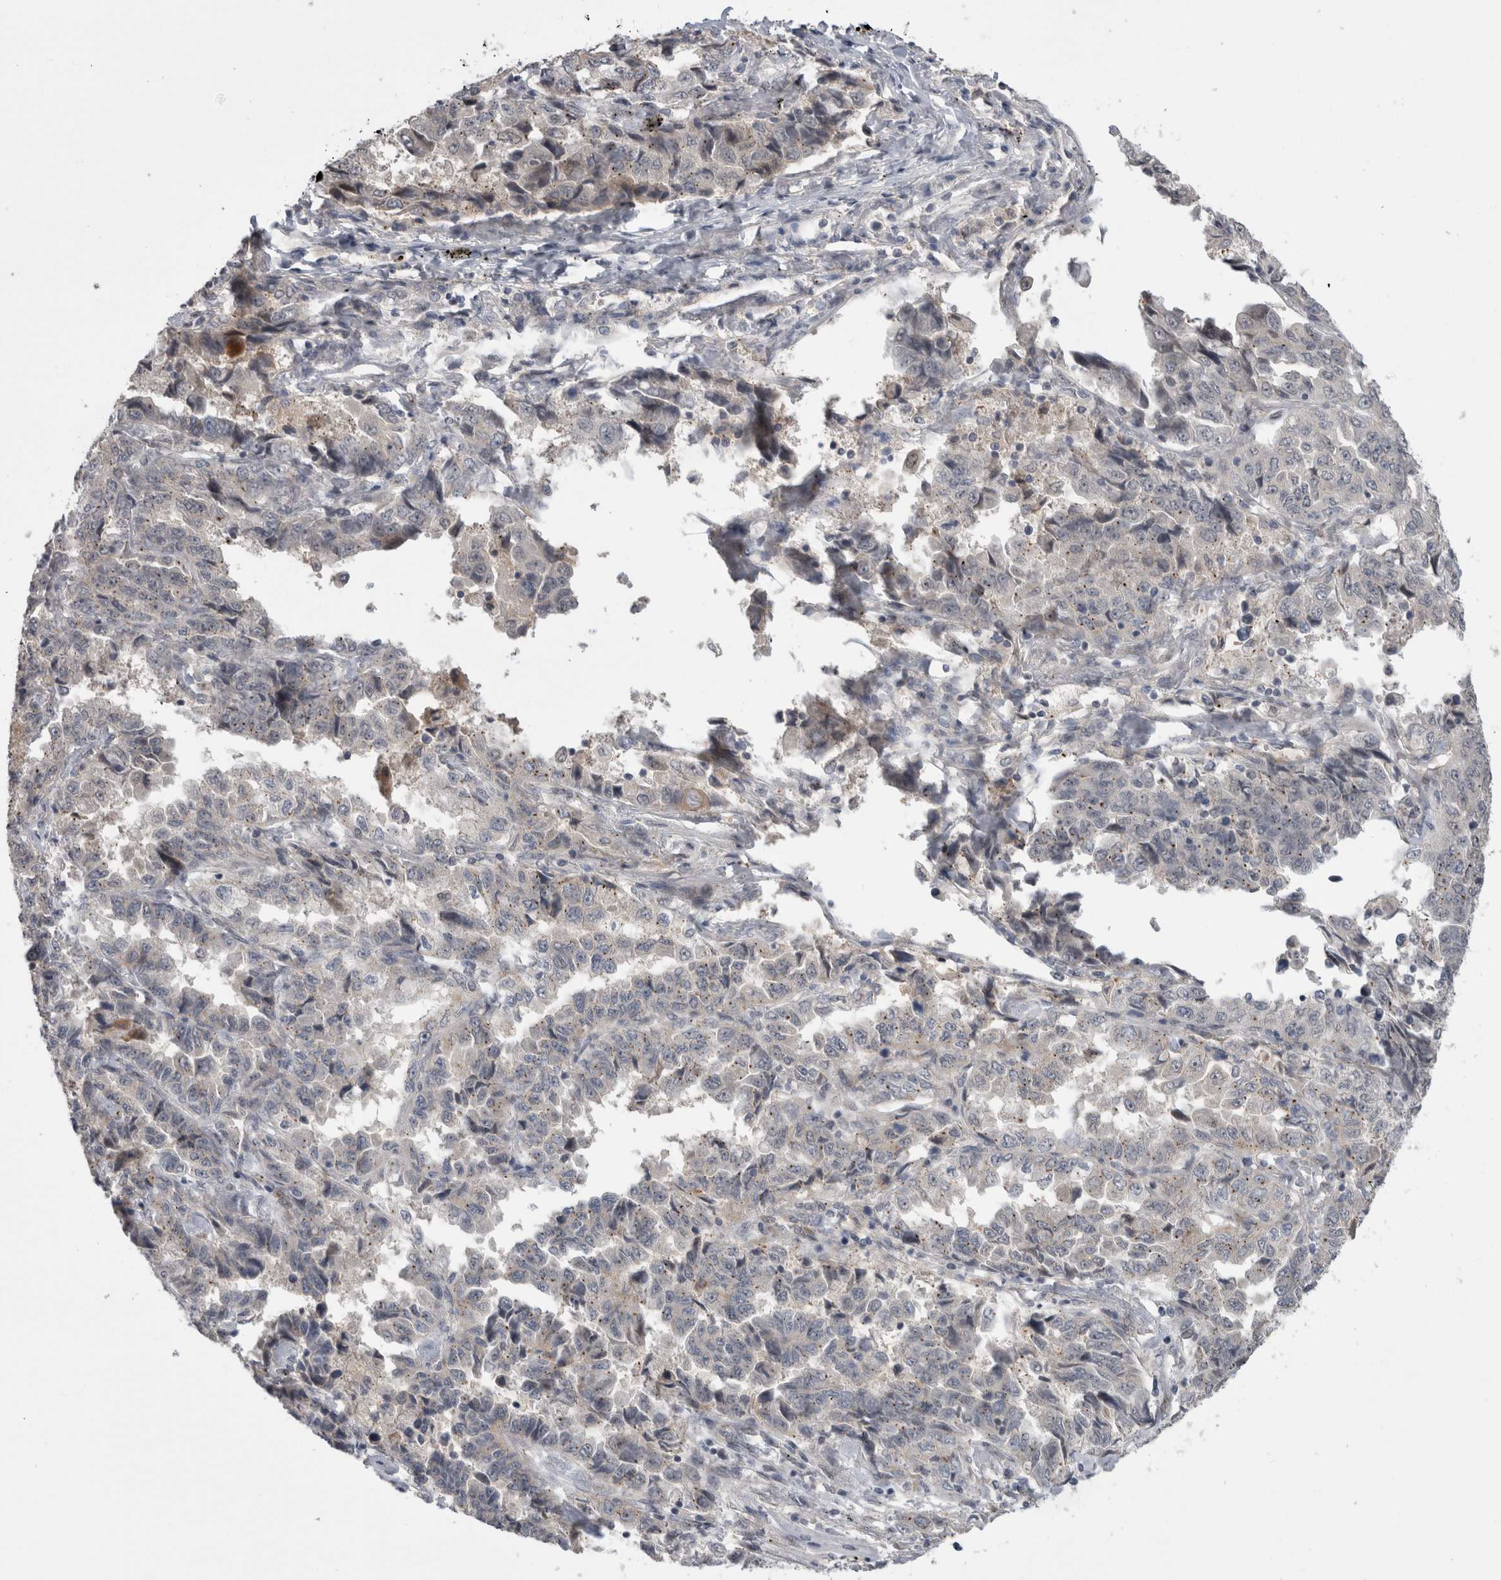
{"staining": {"intensity": "negative", "quantity": "none", "location": "none"}, "tissue": "lung cancer", "cell_type": "Tumor cells", "image_type": "cancer", "snomed": [{"axis": "morphology", "description": "Adenocarcinoma, NOS"}, {"axis": "topography", "description": "Lung"}], "caption": "Tumor cells are negative for protein expression in human adenocarcinoma (lung).", "gene": "MTBP", "patient": {"sex": "female", "age": 51}}